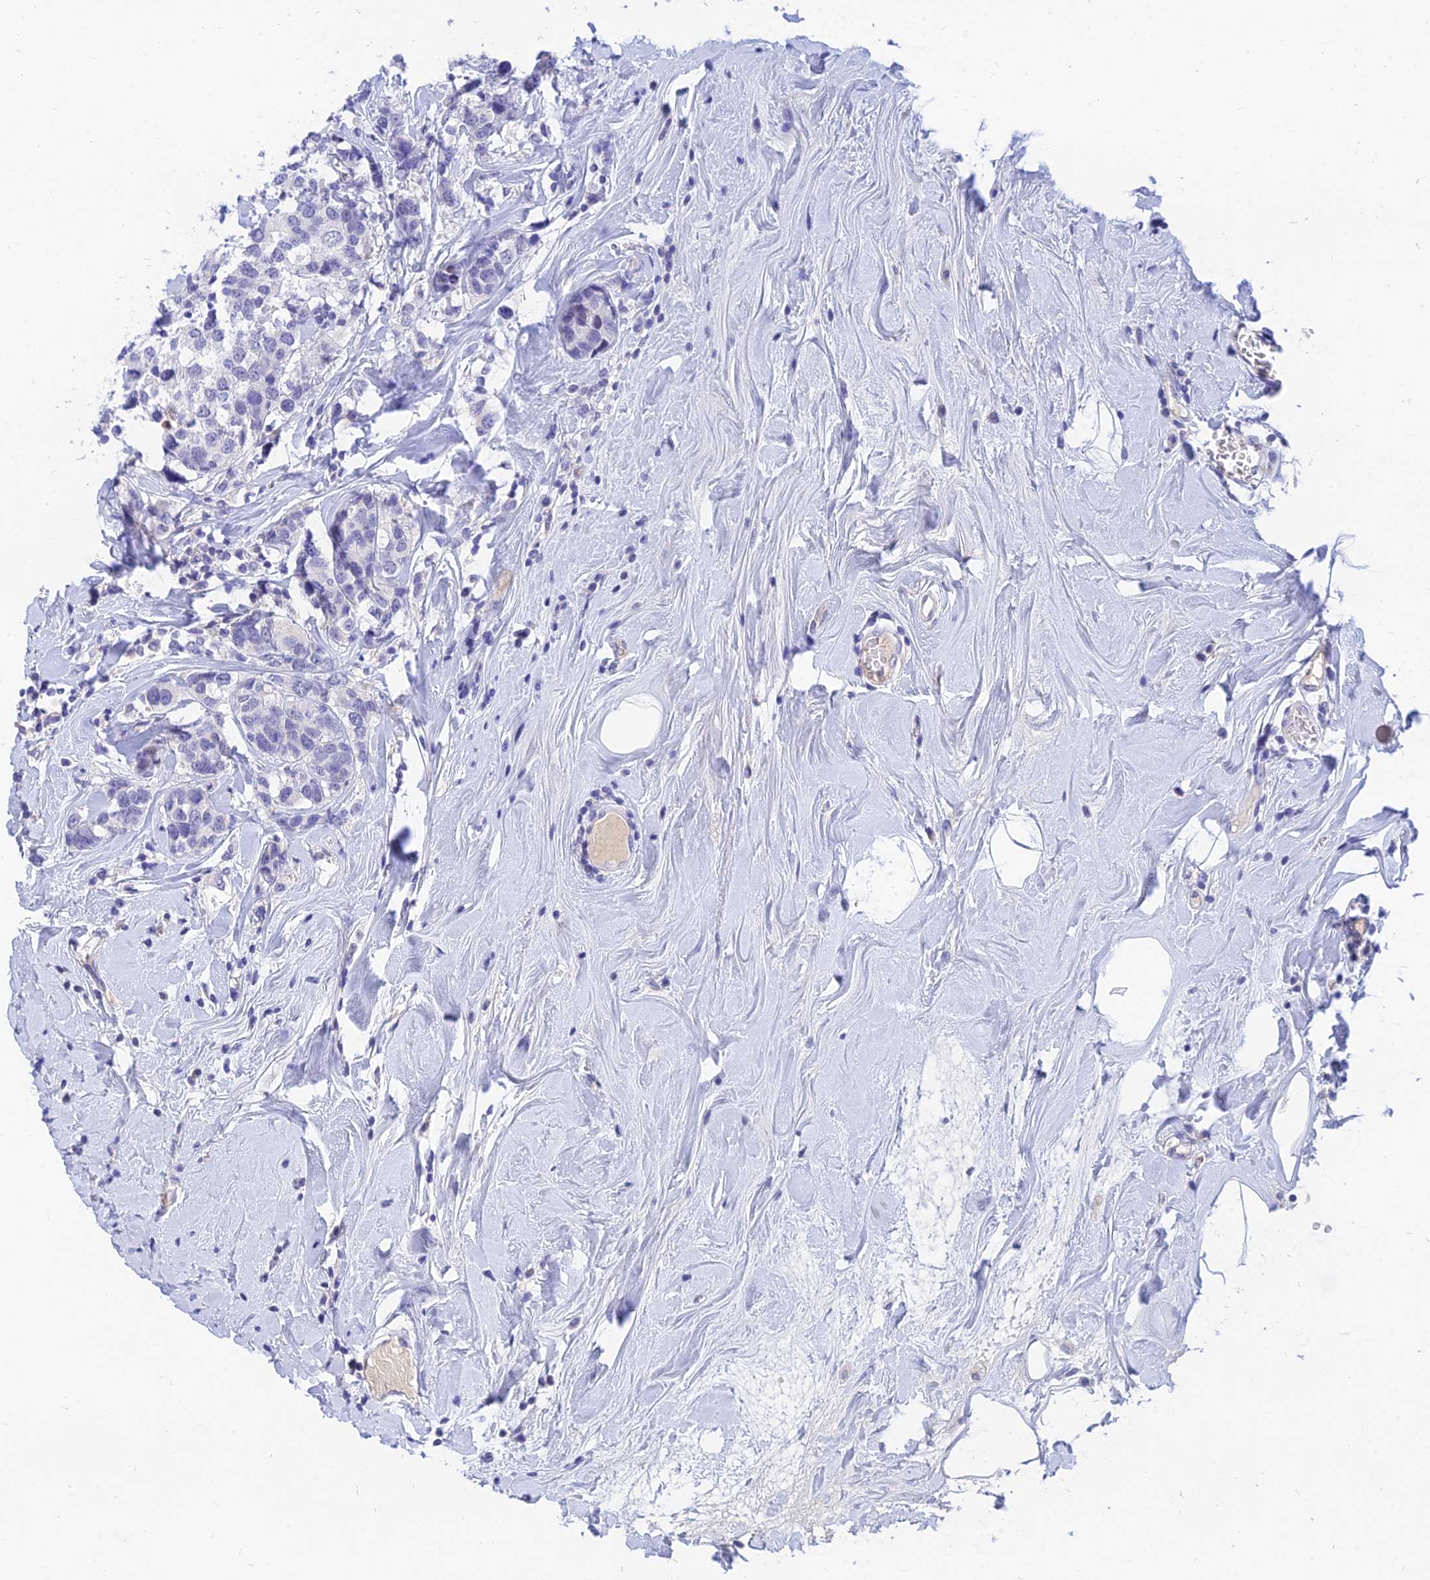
{"staining": {"intensity": "negative", "quantity": "none", "location": "none"}, "tissue": "breast cancer", "cell_type": "Tumor cells", "image_type": "cancer", "snomed": [{"axis": "morphology", "description": "Lobular carcinoma"}, {"axis": "topography", "description": "Breast"}], "caption": "Immunohistochemical staining of breast cancer shows no significant expression in tumor cells.", "gene": "TMEM161B", "patient": {"sex": "female", "age": 59}}